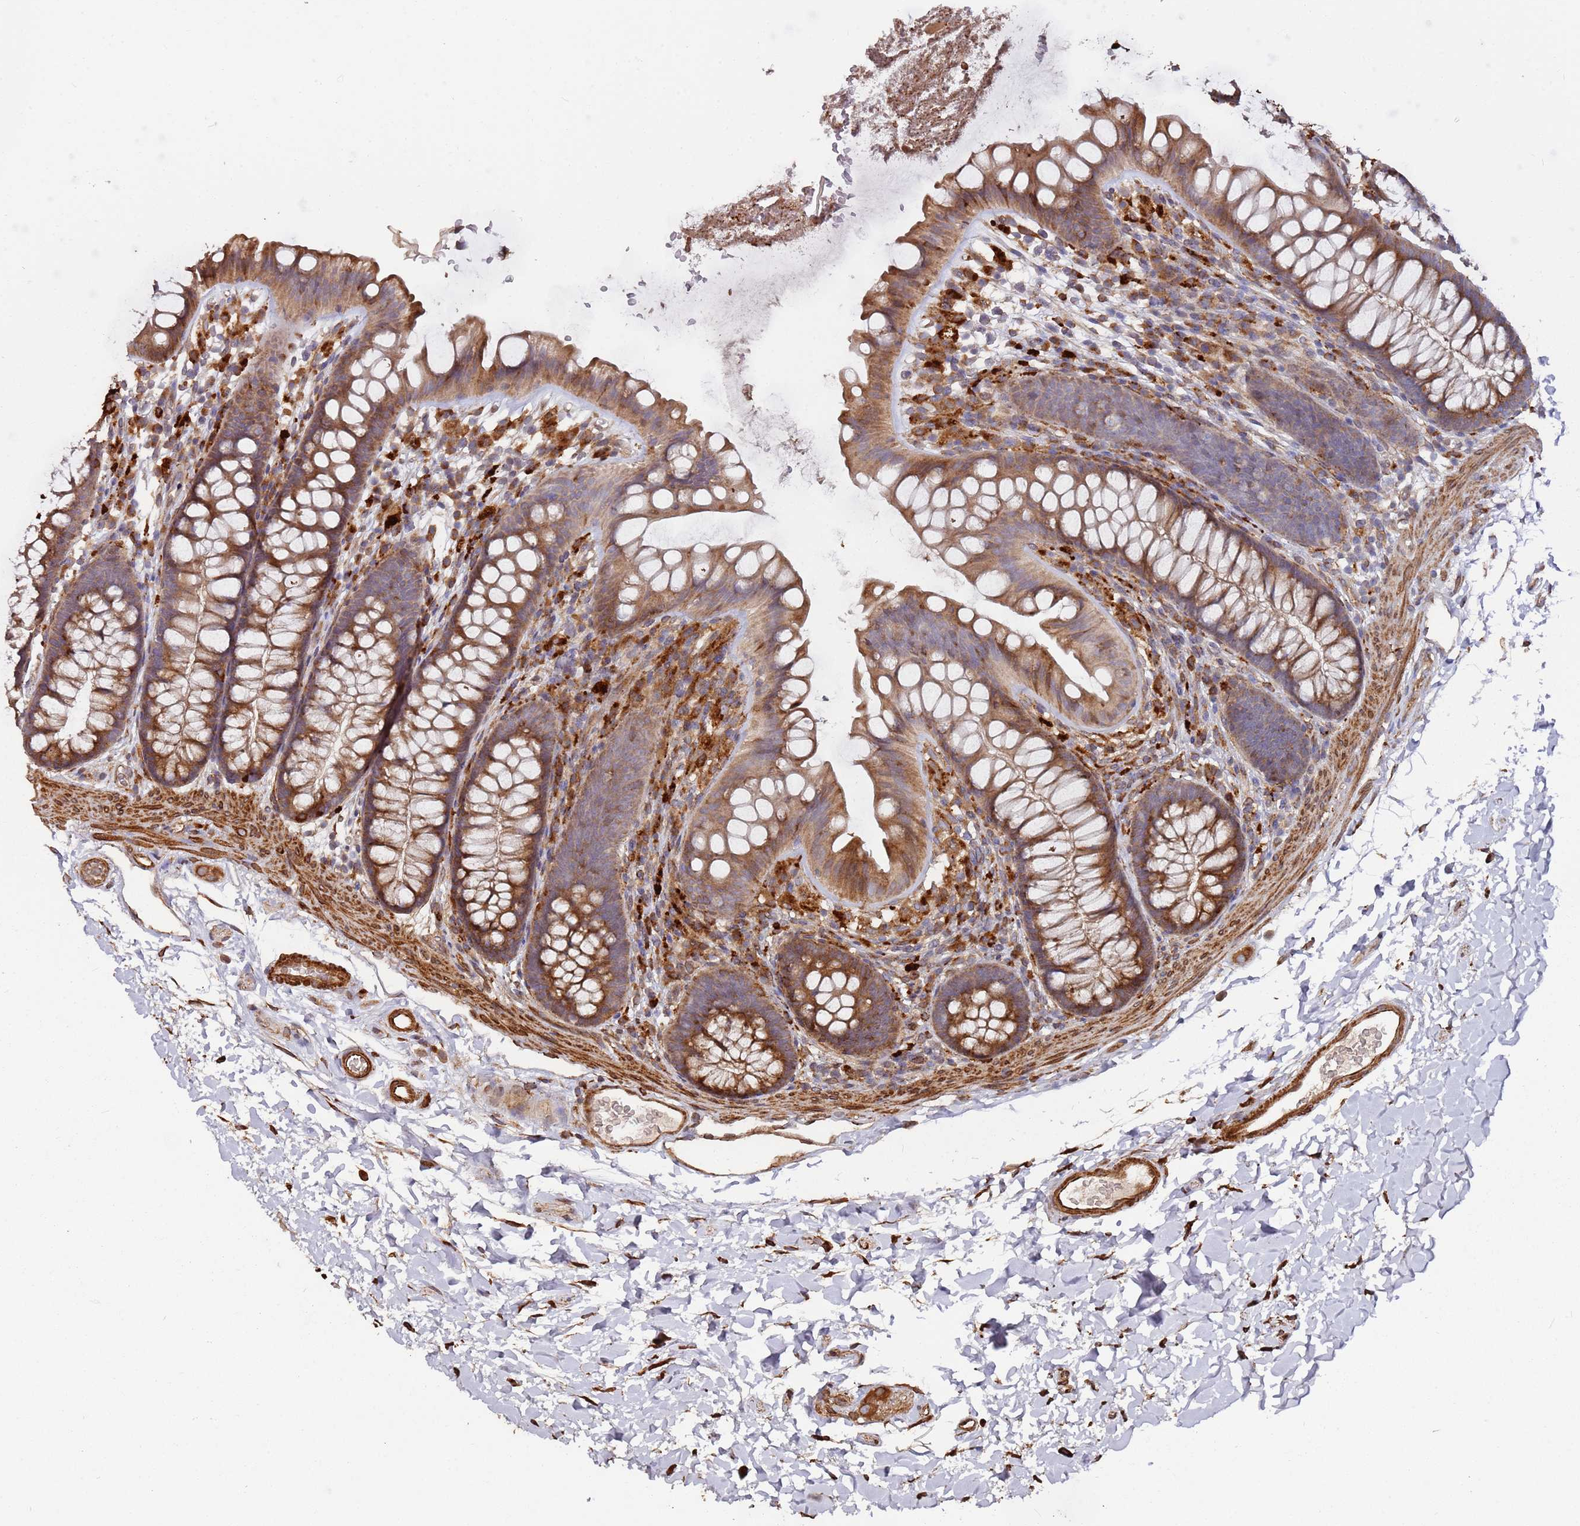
{"staining": {"intensity": "strong", "quantity": ">75%", "location": "cytoplasmic/membranous"}, "tissue": "colon", "cell_type": "Endothelial cells", "image_type": "normal", "snomed": [{"axis": "morphology", "description": "Normal tissue, NOS"}, {"axis": "topography", "description": "Colon"}], "caption": "Colon stained with DAB immunohistochemistry (IHC) displays high levels of strong cytoplasmic/membranous staining in approximately >75% of endothelial cells.", "gene": "LACC1", "patient": {"sex": "female", "age": 62}}